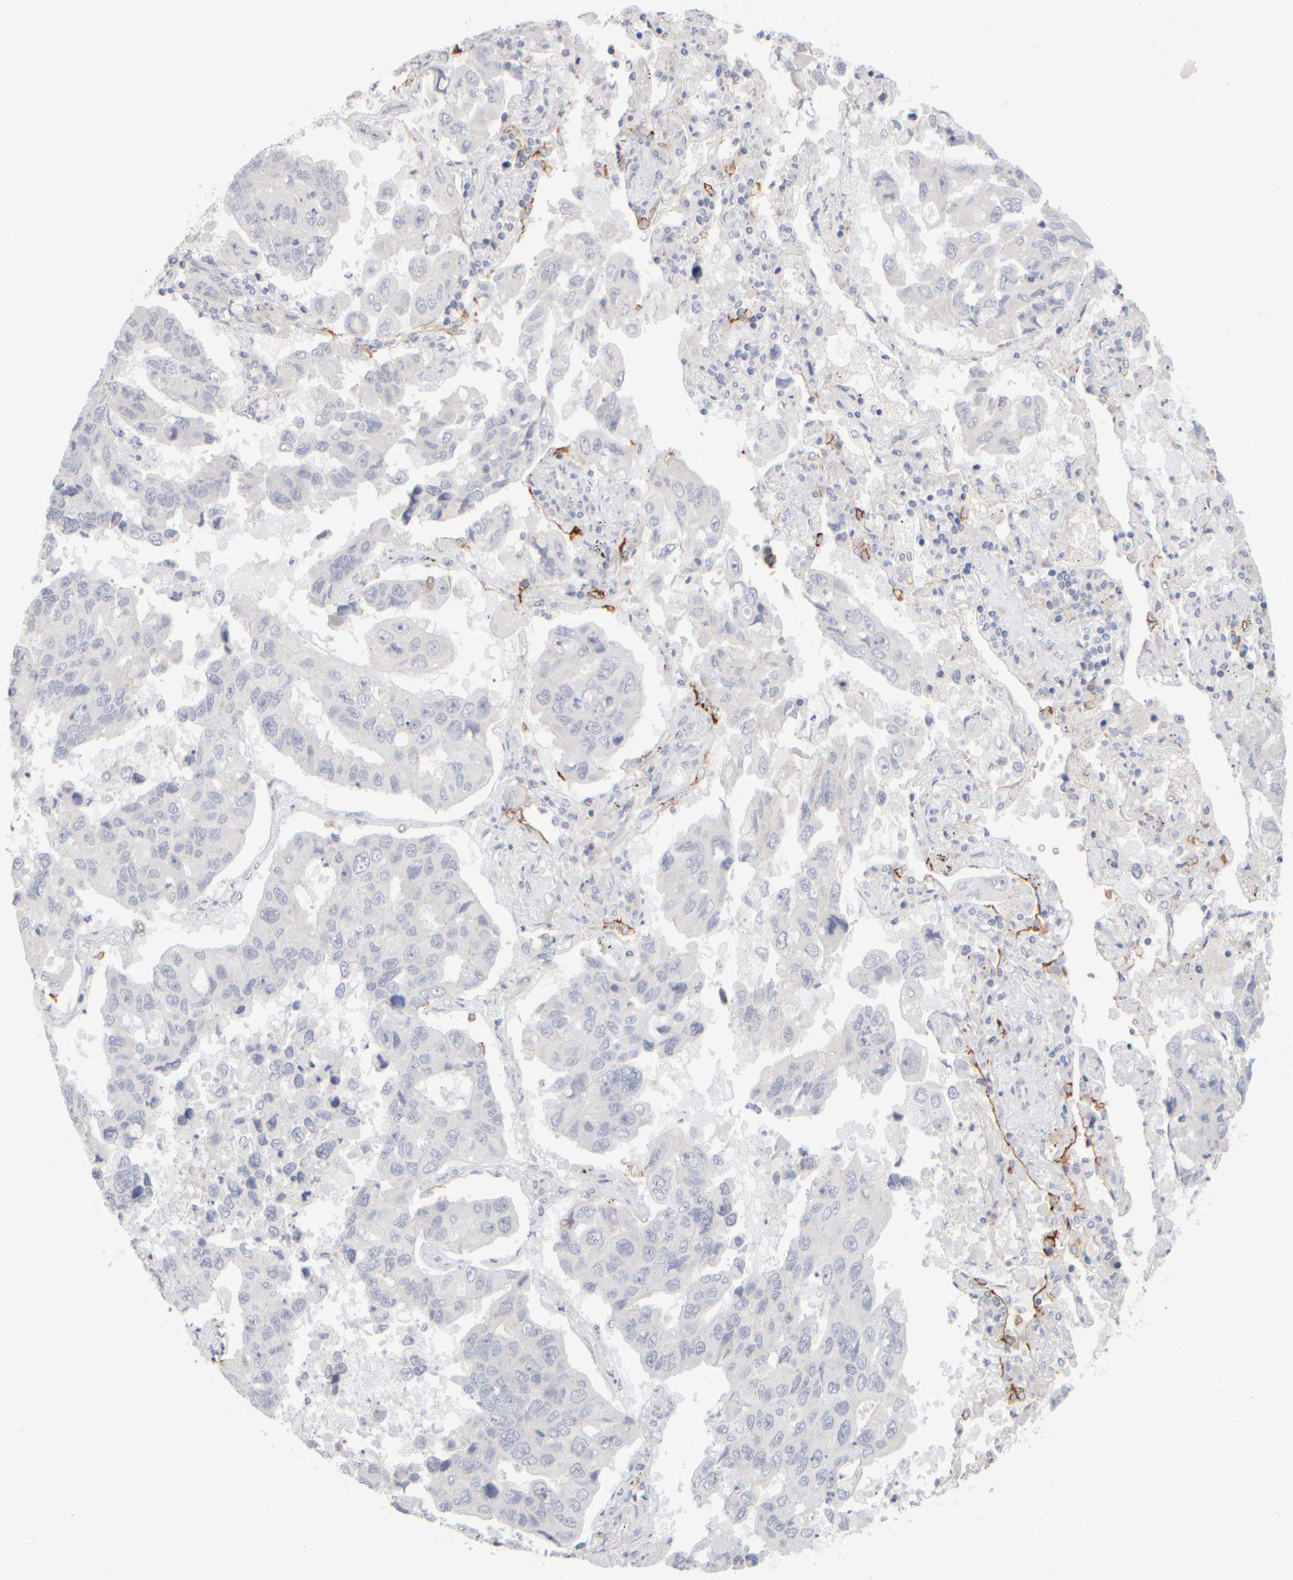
{"staining": {"intensity": "negative", "quantity": "none", "location": "none"}, "tissue": "lung cancer", "cell_type": "Tumor cells", "image_type": "cancer", "snomed": [{"axis": "morphology", "description": "Adenocarcinoma, NOS"}, {"axis": "topography", "description": "Lung"}], "caption": "There is no significant positivity in tumor cells of adenocarcinoma (lung).", "gene": "GOPC", "patient": {"sex": "male", "age": 64}}